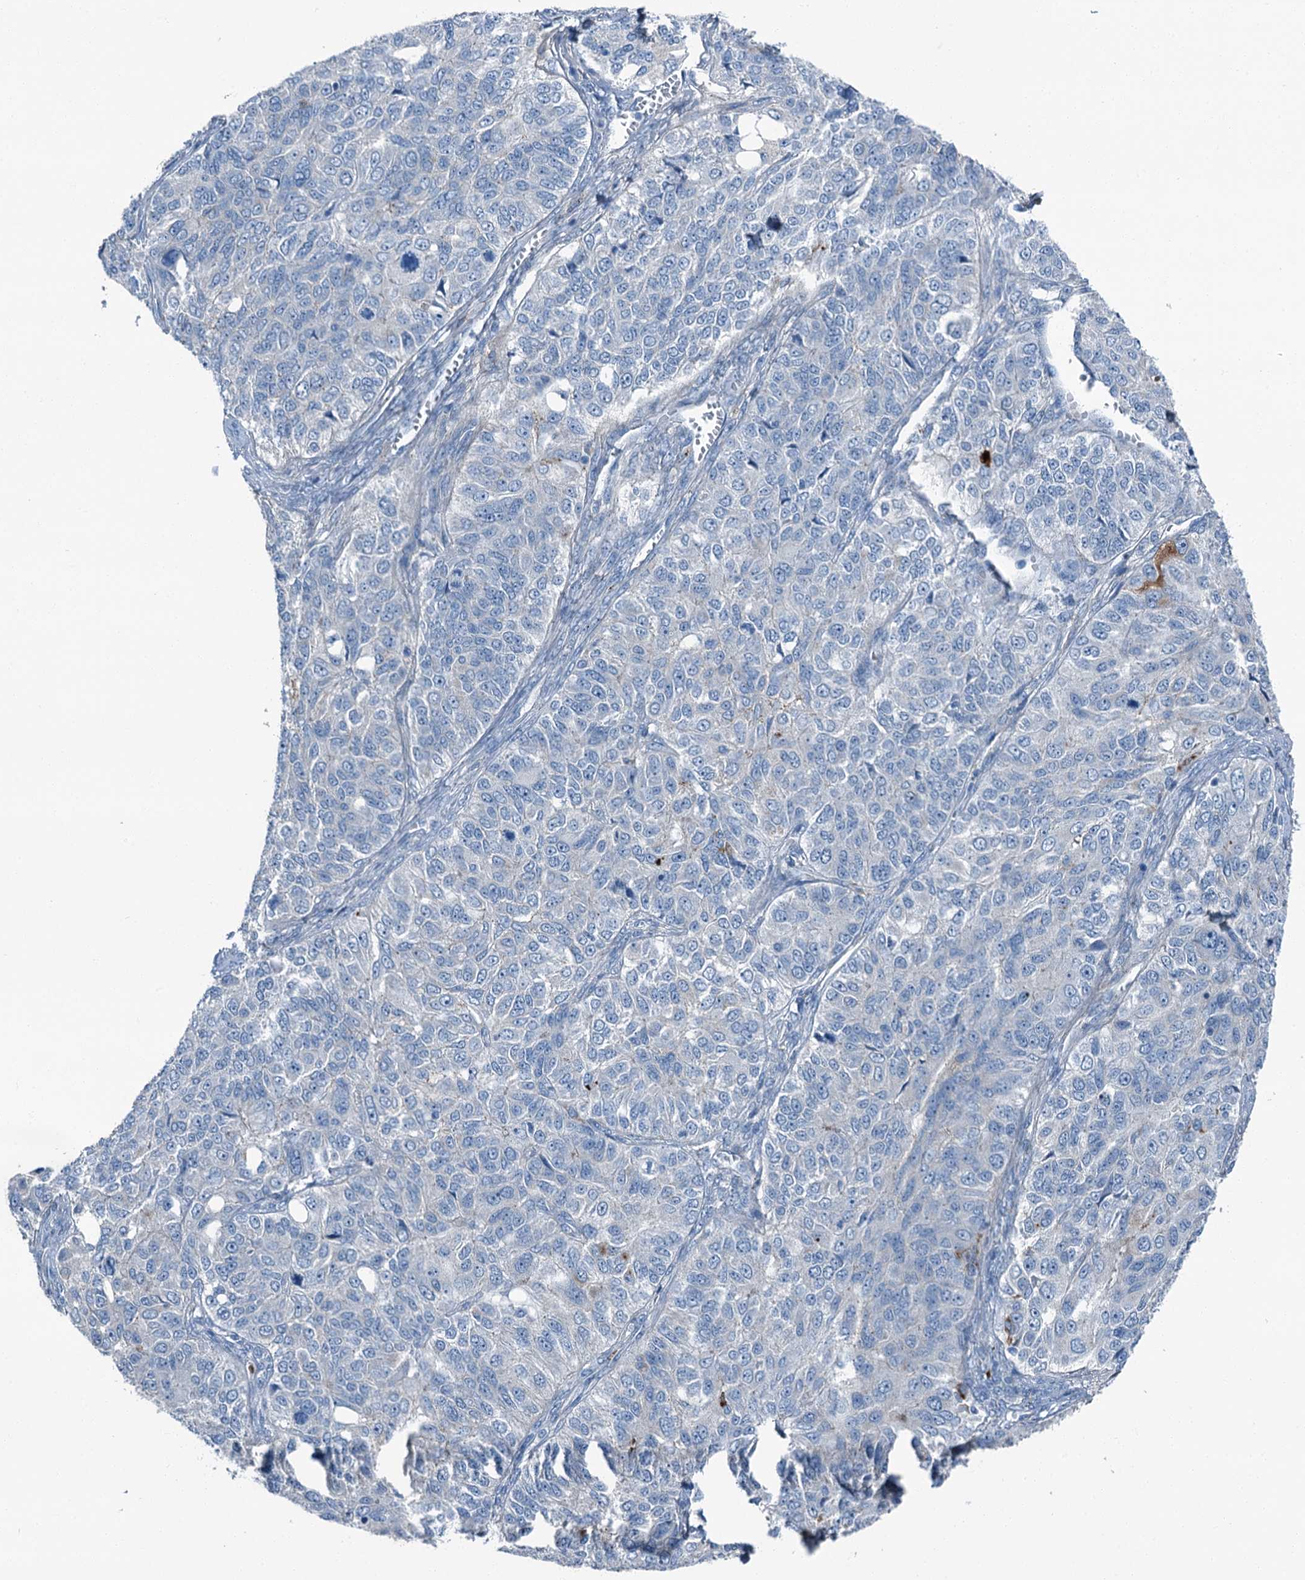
{"staining": {"intensity": "negative", "quantity": "none", "location": "none"}, "tissue": "ovarian cancer", "cell_type": "Tumor cells", "image_type": "cancer", "snomed": [{"axis": "morphology", "description": "Carcinoma, endometroid"}, {"axis": "topography", "description": "Ovary"}], "caption": "Image shows no protein expression in tumor cells of ovarian endometroid carcinoma tissue. Nuclei are stained in blue.", "gene": "AXL", "patient": {"sex": "female", "age": 51}}